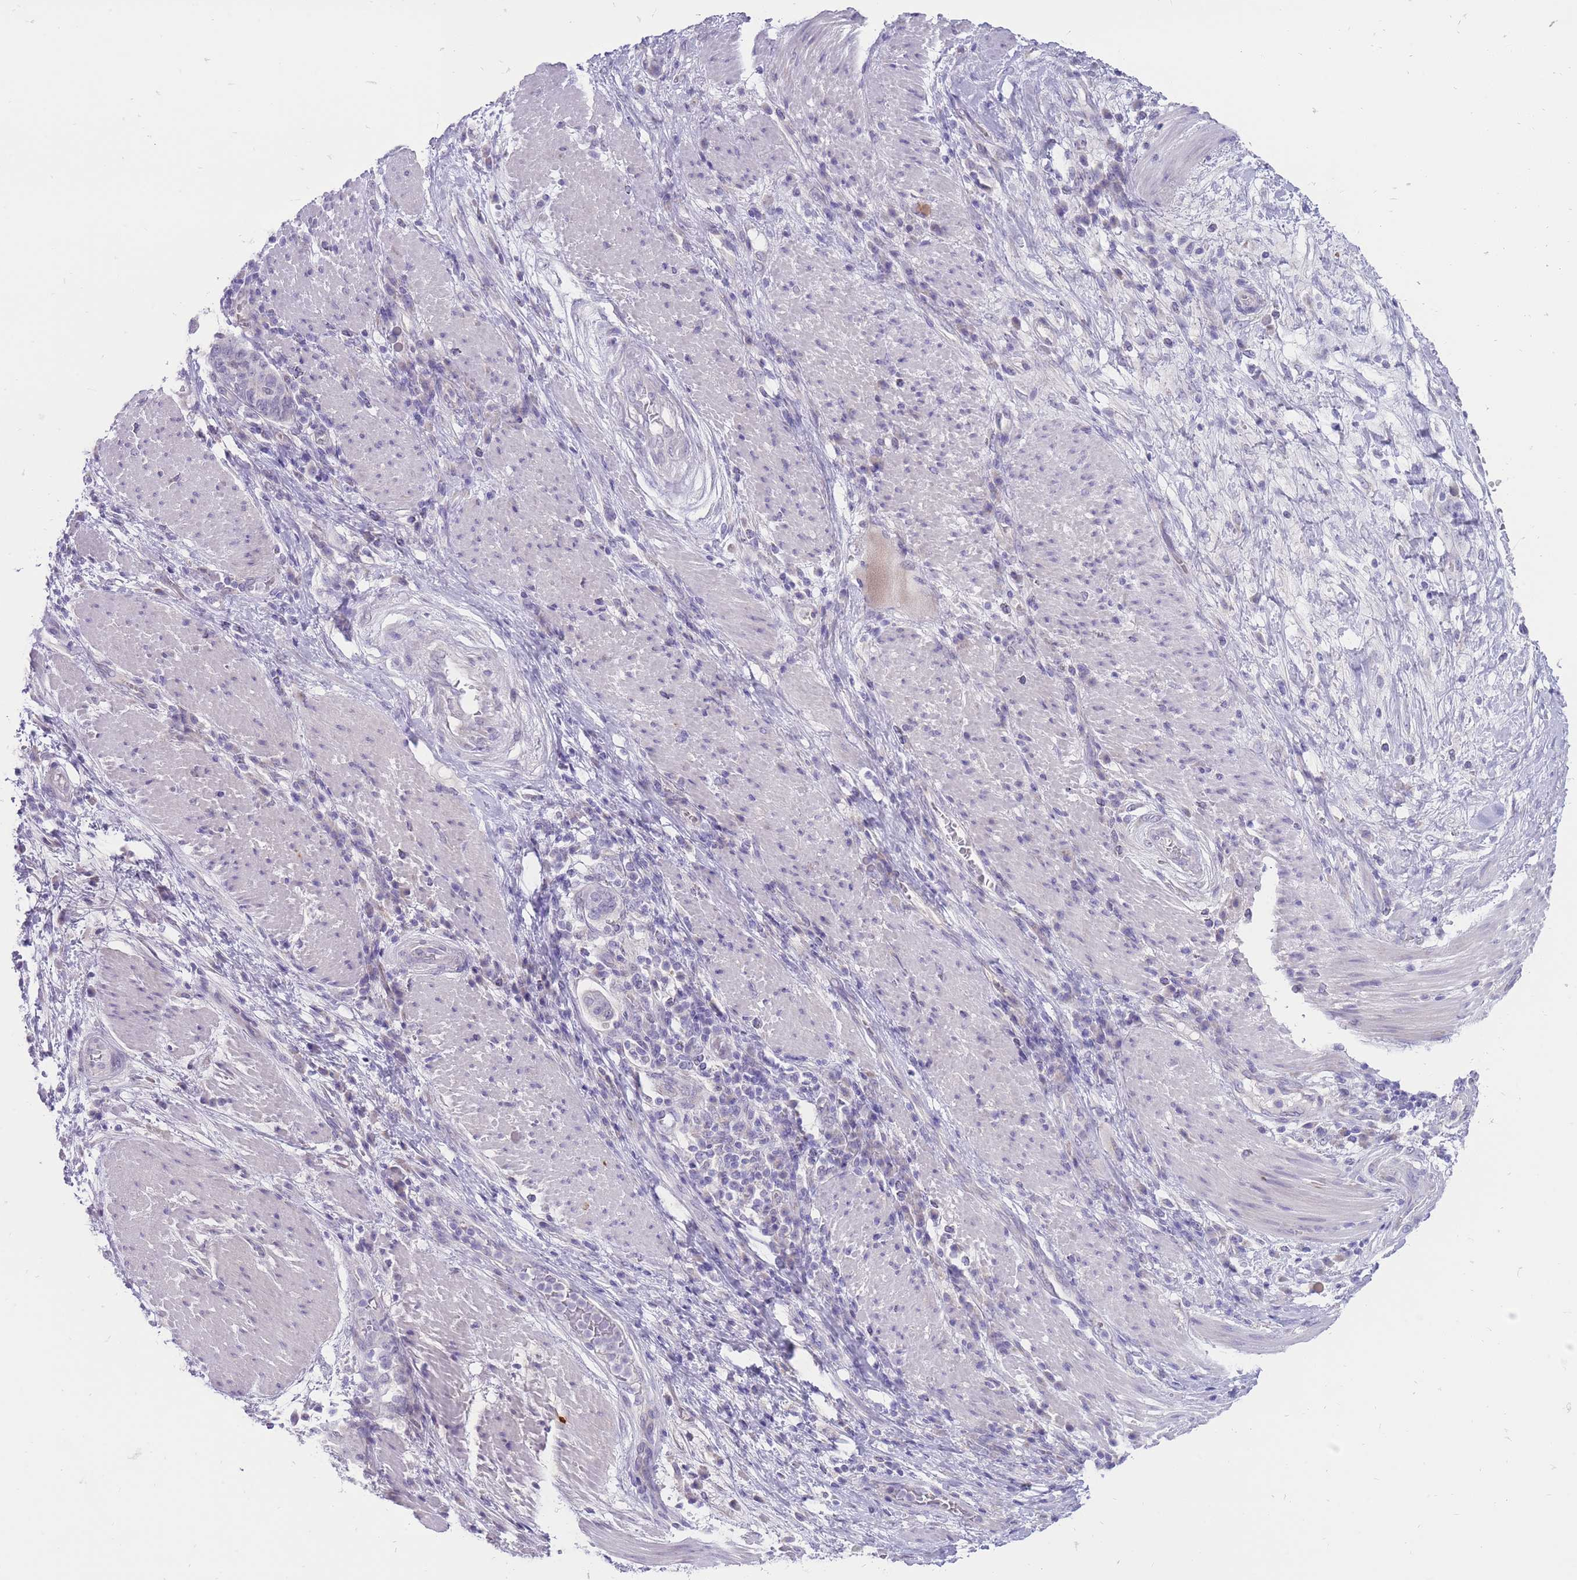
{"staining": {"intensity": "negative", "quantity": "none", "location": "none"}, "tissue": "stomach cancer", "cell_type": "Tumor cells", "image_type": "cancer", "snomed": [{"axis": "morphology", "description": "Normal tissue, NOS"}, {"axis": "morphology", "description": "Adenocarcinoma, NOS"}, {"axis": "topography", "description": "Stomach"}], "caption": "High magnification brightfield microscopy of stomach cancer (adenocarcinoma) stained with DAB (brown) and counterstained with hematoxylin (blue): tumor cells show no significant positivity.", "gene": "ERICH4", "patient": {"sex": "female", "age": 64}}